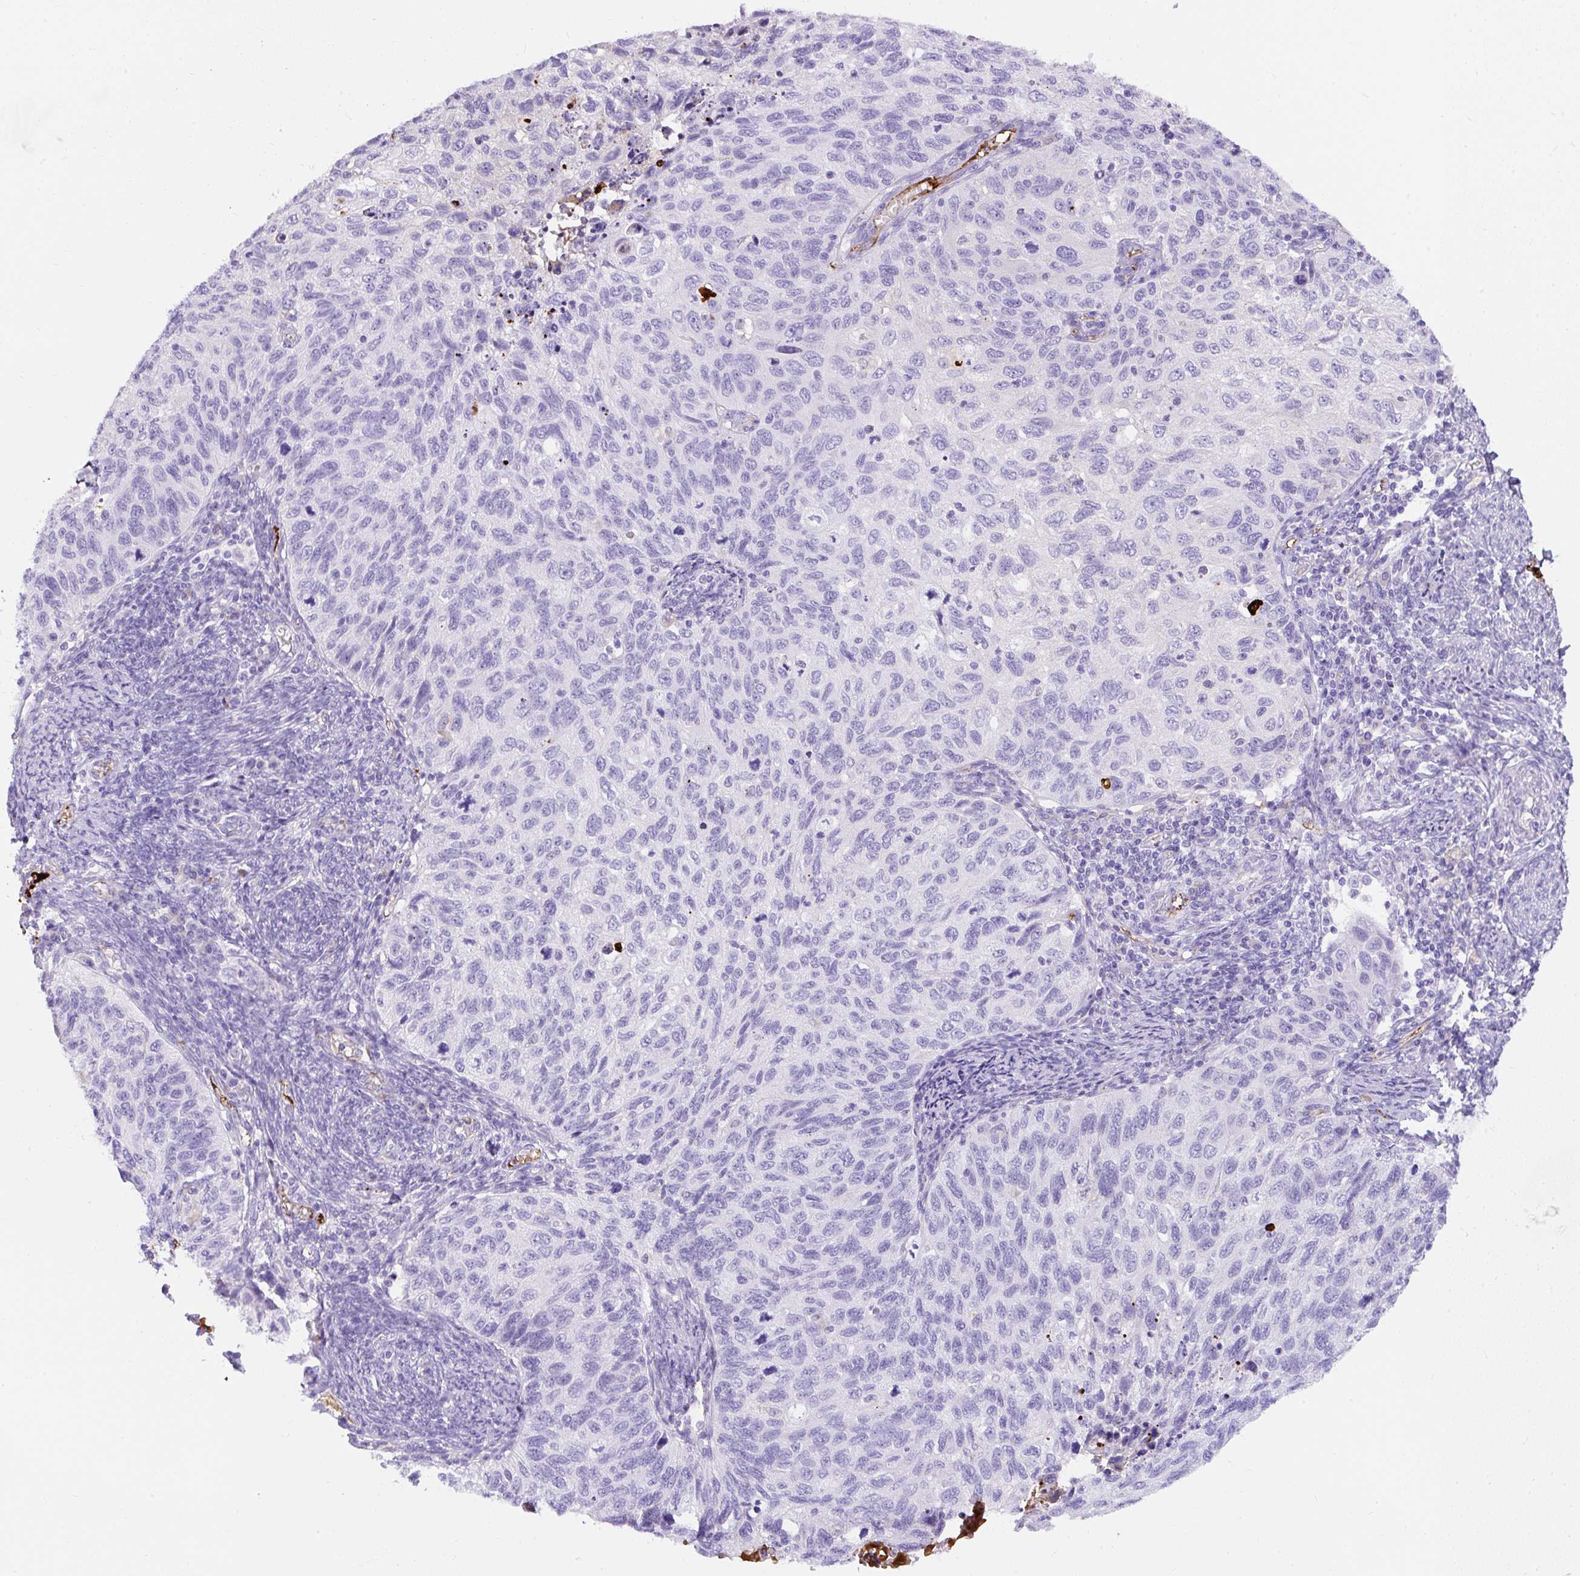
{"staining": {"intensity": "negative", "quantity": "none", "location": "none"}, "tissue": "cervical cancer", "cell_type": "Tumor cells", "image_type": "cancer", "snomed": [{"axis": "morphology", "description": "Squamous cell carcinoma, NOS"}, {"axis": "topography", "description": "Cervix"}], "caption": "Immunohistochemistry (IHC) micrograph of cervical cancer stained for a protein (brown), which demonstrates no positivity in tumor cells.", "gene": "APOC4-APOC2", "patient": {"sex": "female", "age": 70}}